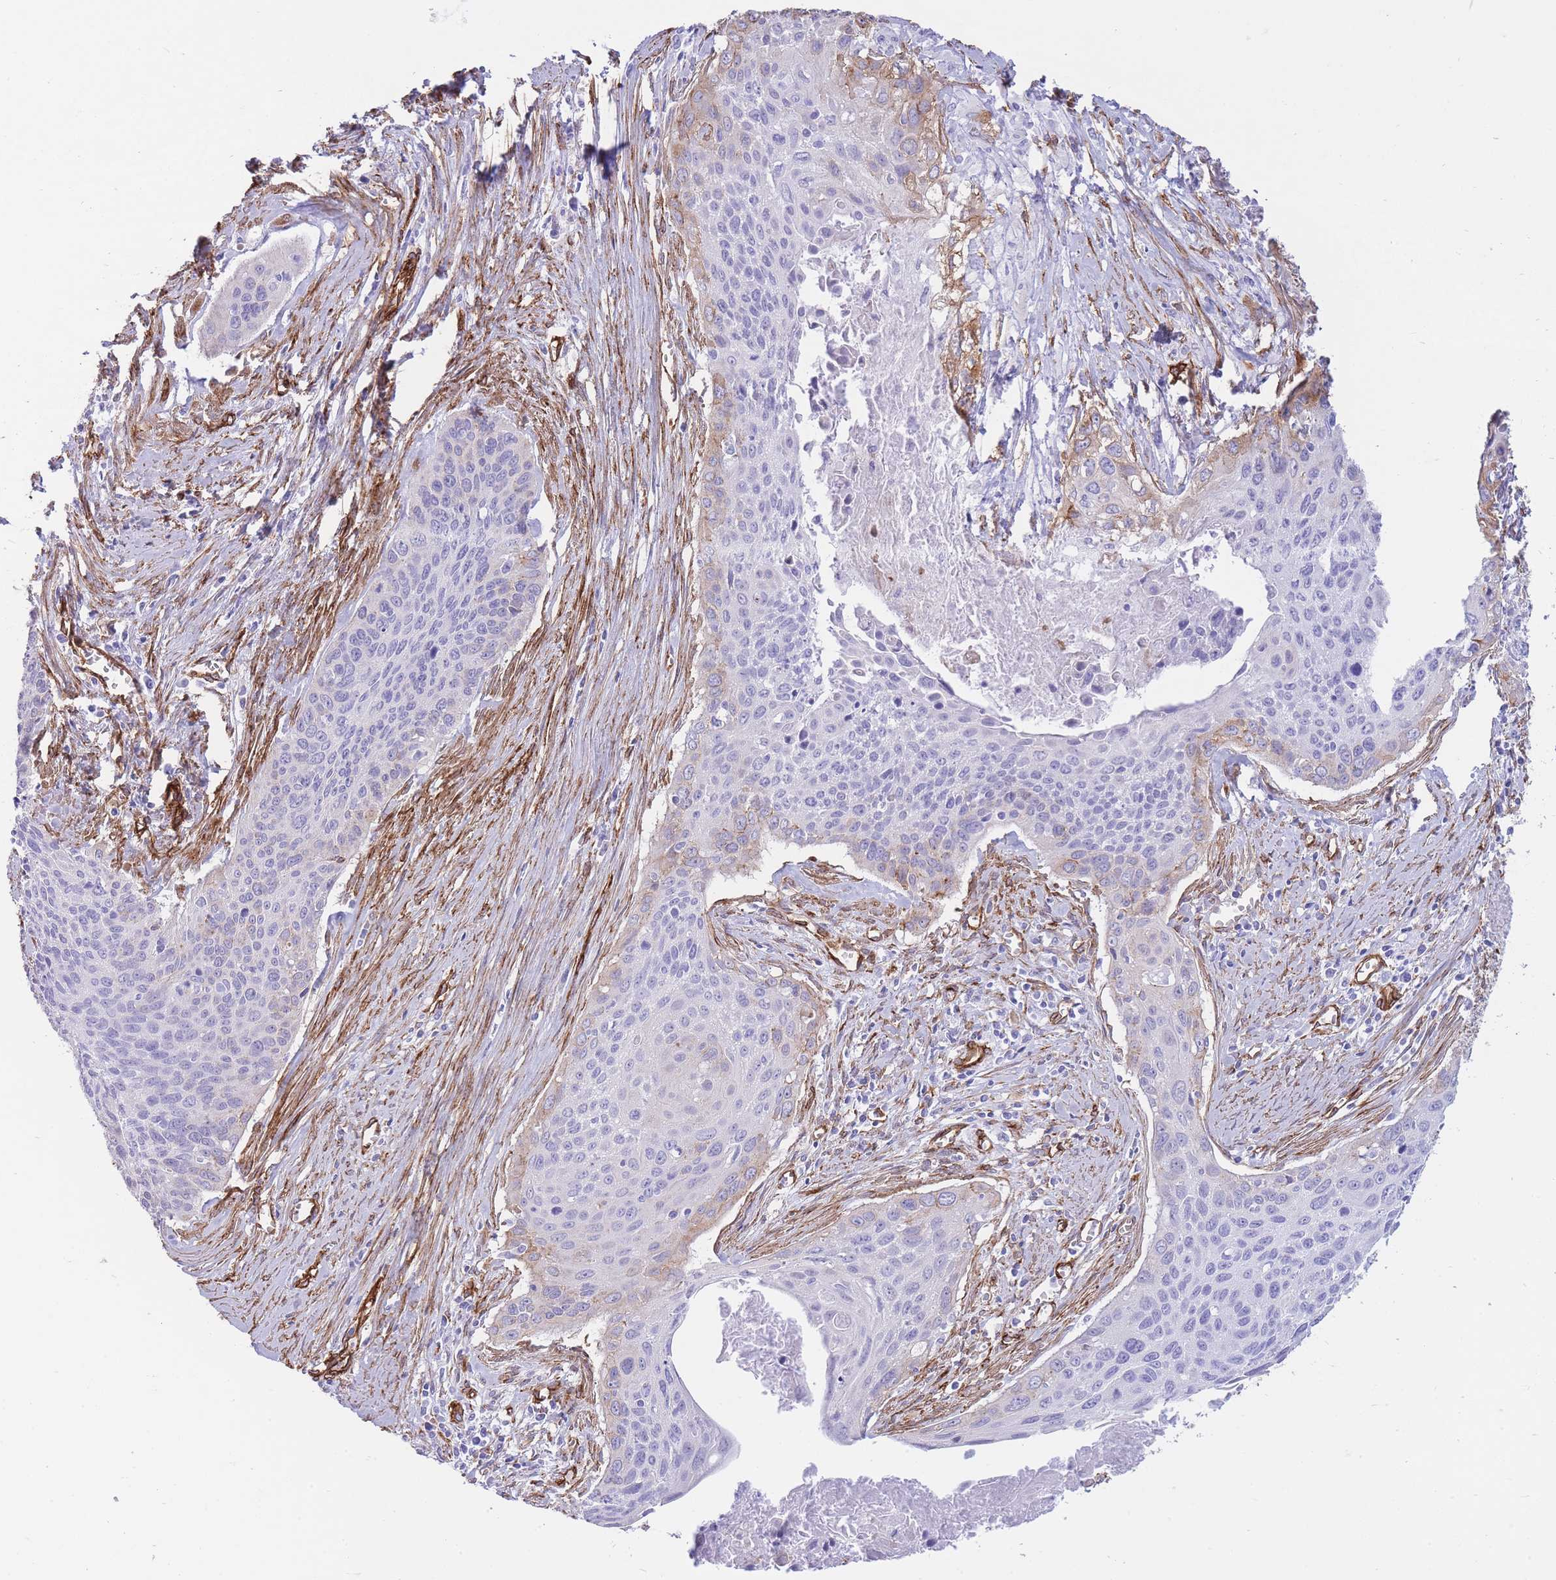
{"staining": {"intensity": "negative", "quantity": "none", "location": "none"}, "tissue": "cervical cancer", "cell_type": "Tumor cells", "image_type": "cancer", "snomed": [{"axis": "morphology", "description": "Squamous cell carcinoma, NOS"}, {"axis": "topography", "description": "Cervix"}], "caption": "This is an IHC micrograph of human squamous cell carcinoma (cervical). There is no staining in tumor cells.", "gene": "CAVIN1", "patient": {"sex": "female", "age": 55}}